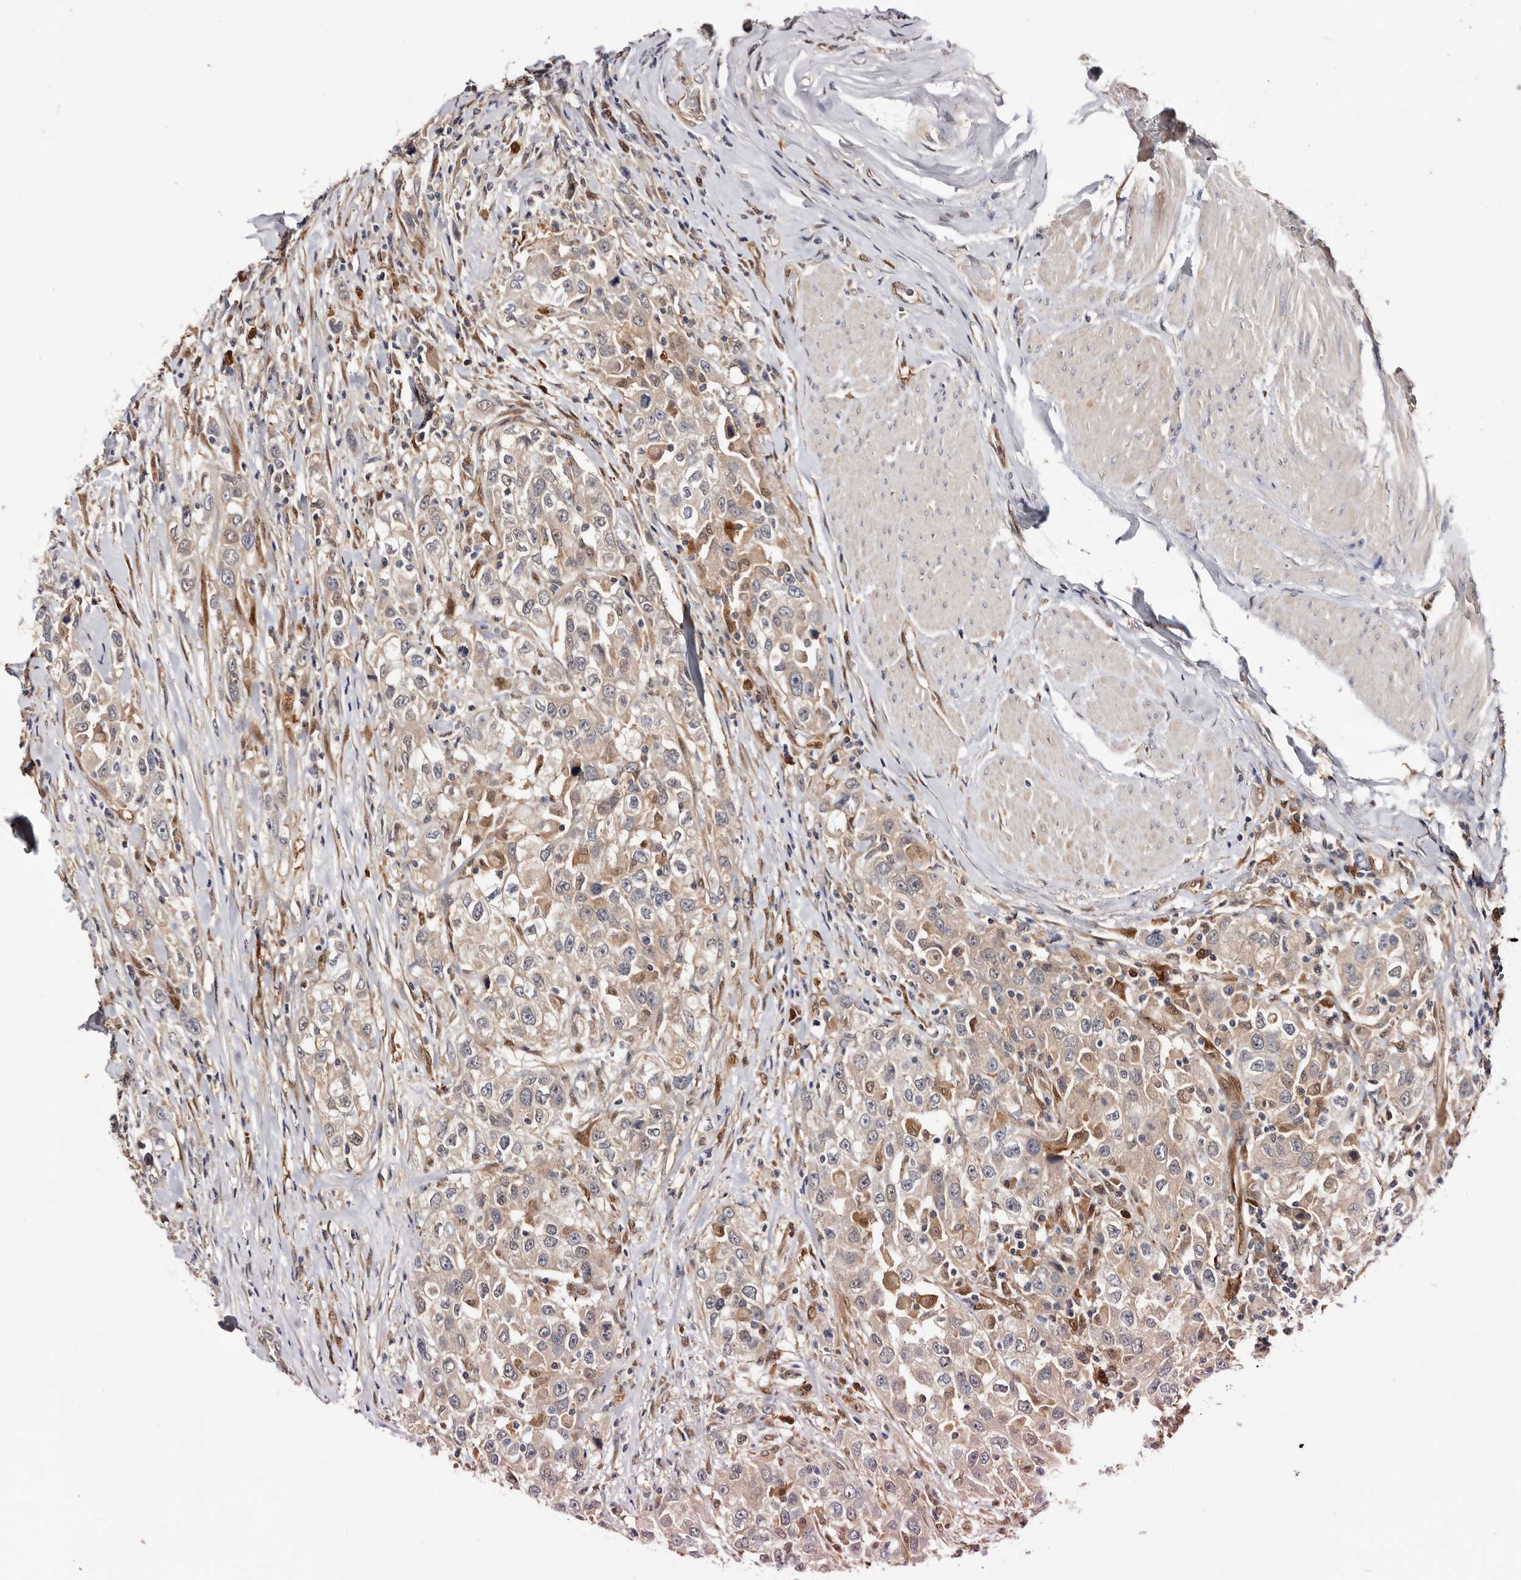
{"staining": {"intensity": "weak", "quantity": "25%-75%", "location": "cytoplasmic/membranous"}, "tissue": "urothelial cancer", "cell_type": "Tumor cells", "image_type": "cancer", "snomed": [{"axis": "morphology", "description": "Urothelial carcinoma, High grade"}, {"axis": "topography", "description": "Urinary bladder"}], "caption": "Immunohistochemical staining of human urothelial cancer exhibits low levels of weak cytoplasmic/membranous protein staining in about 25%-75% of tumor cells.", "gene": "TP53I3", "patient": {"sex": "female", "age": 80}}